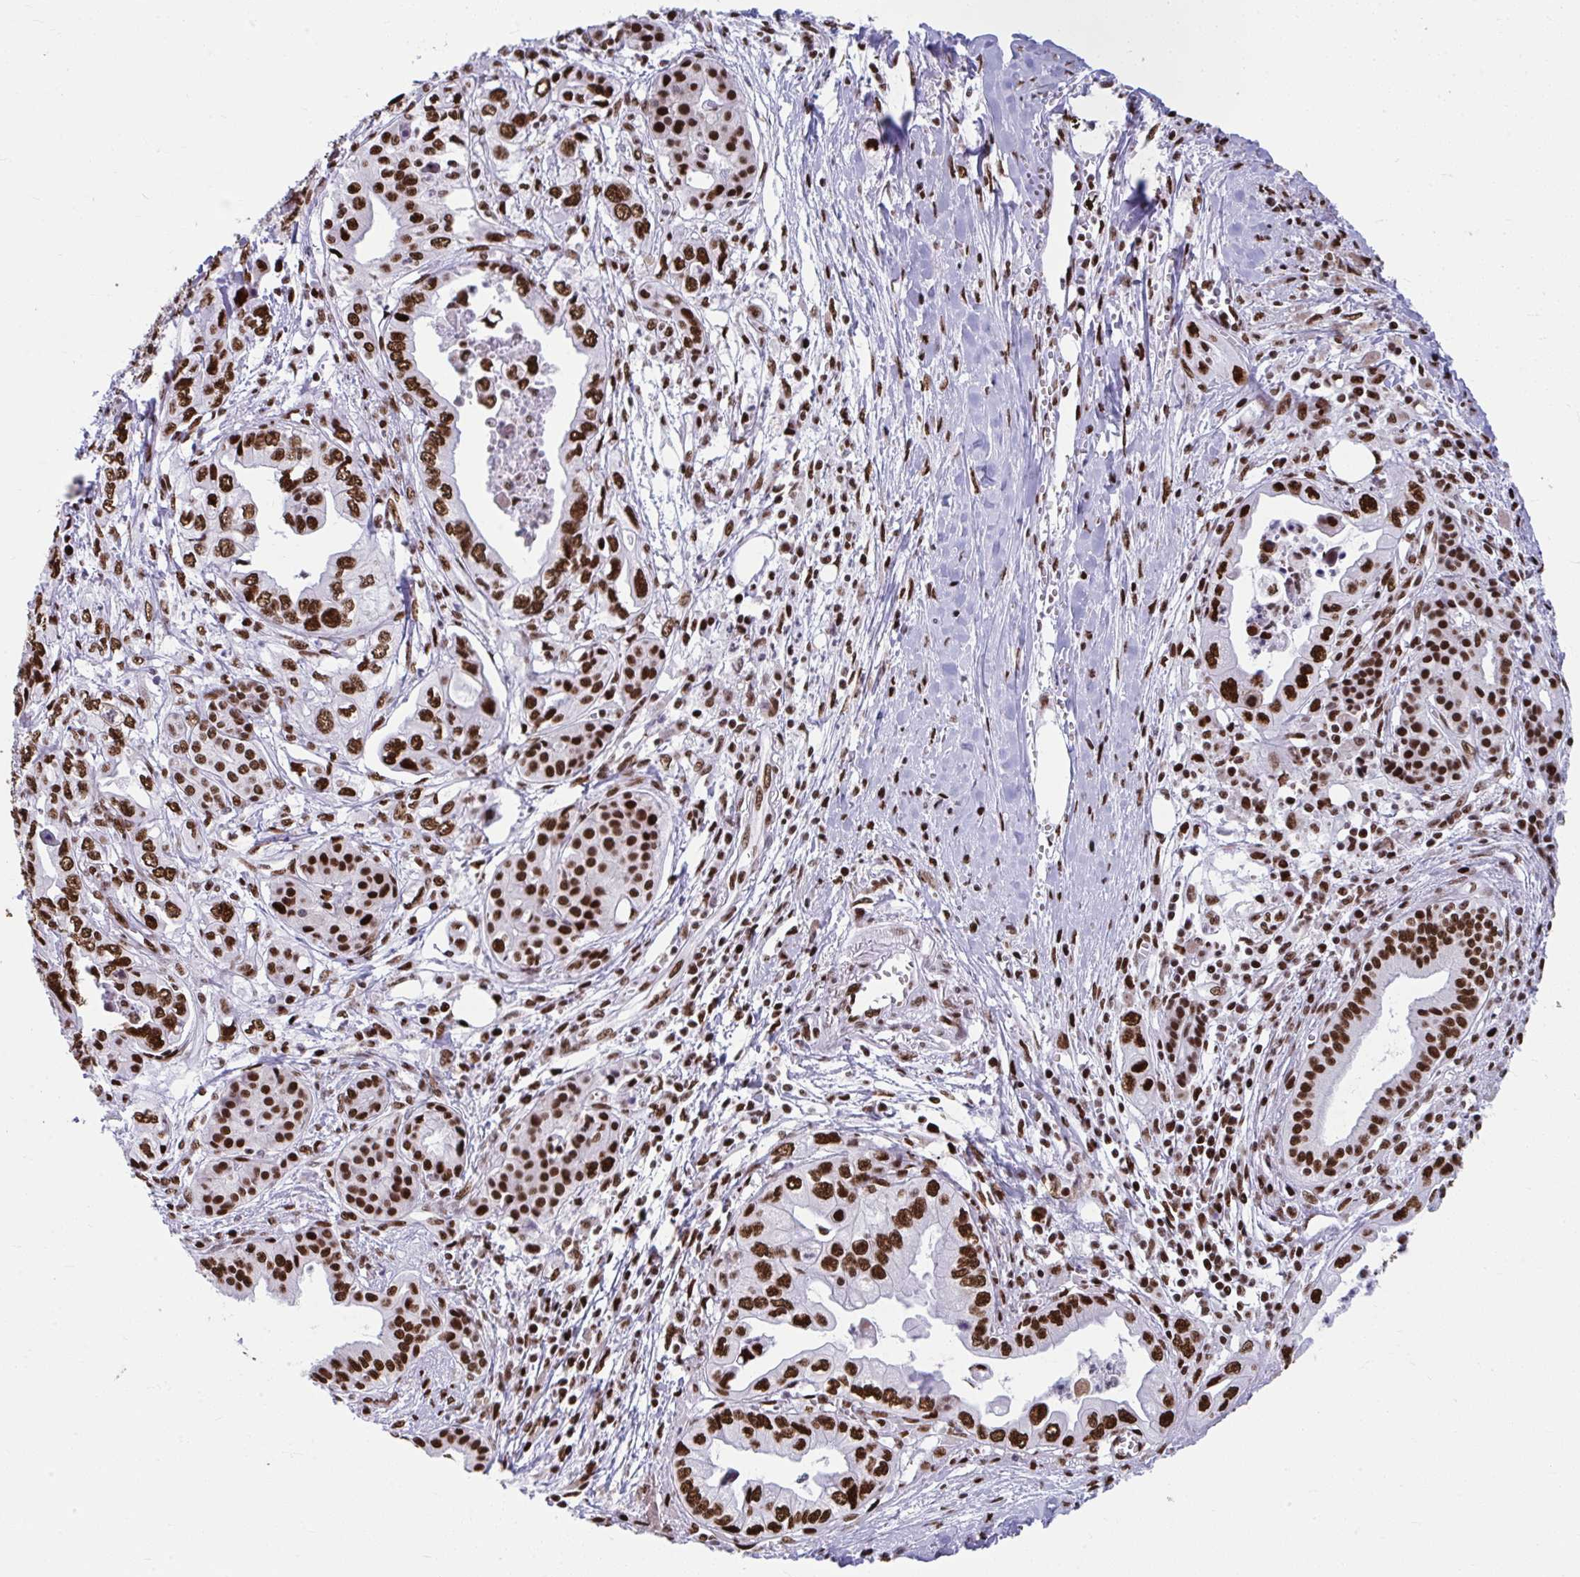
{"staining": {"intensity": "strong", "quantity": ">75%", "location": "nuclear"}, "tissue": "pancreatic cancer", "cell_type": "Tumor cells", "image_type": "cancer", "snomed": [{"axis": "morphology", "description": "Adenocarcinoma, NOS"}, {"axis": "topography", "description": "Pancreas"}], "caption": "Immunohistochemical staining of pancreatic cancer (adenocarcinoma) demonstrates high levels of strong nuclear positivity in about >75% of tumor cells.", "gene": "SLC35C2", "patient": {"sex": "male", "age": 68}}